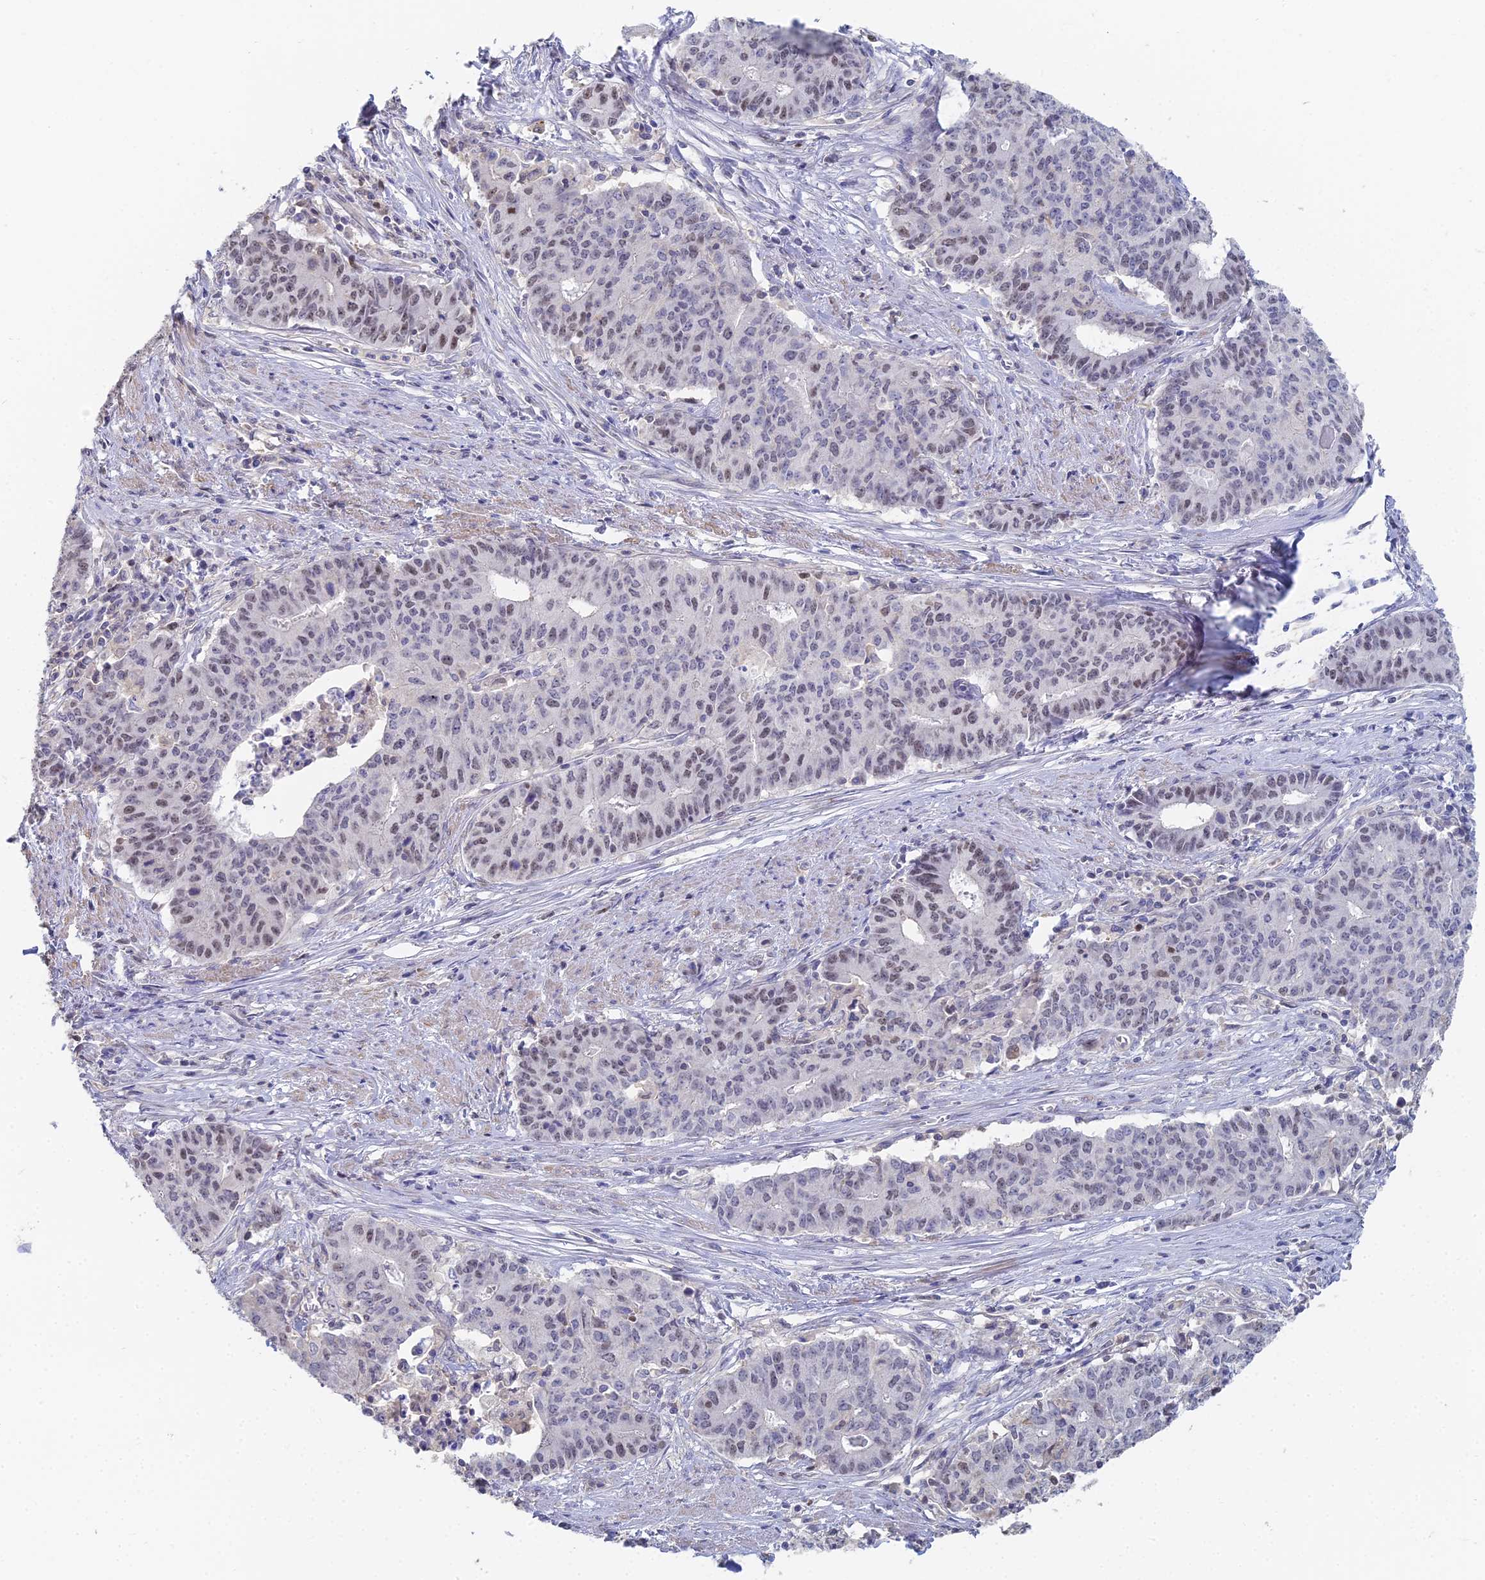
{"staining": {"intensity": "weak", "quantity": "25%-75%", "location": "nuclear"}, "tissue": "endometrial cancer", "cell_type": "Tumor cells", "image_type": "cancer", "snomed": [{"axis": "morphology", "description": "Adenocarcinoma, NOS"}, {"axis": "topography", "description": "Endometrium"}], "caption": "DAB (3,3'-diaminobenzidine) immunohistochemical staining of endometrial cancer (adenocarcinoma) exhibits weak nuclear protein positivity in approximately 25%-75% of tumor cells. Nuclei are stained in blue.", "gene": "MCM2", "patient": {"sex": "female", "age": 59}}